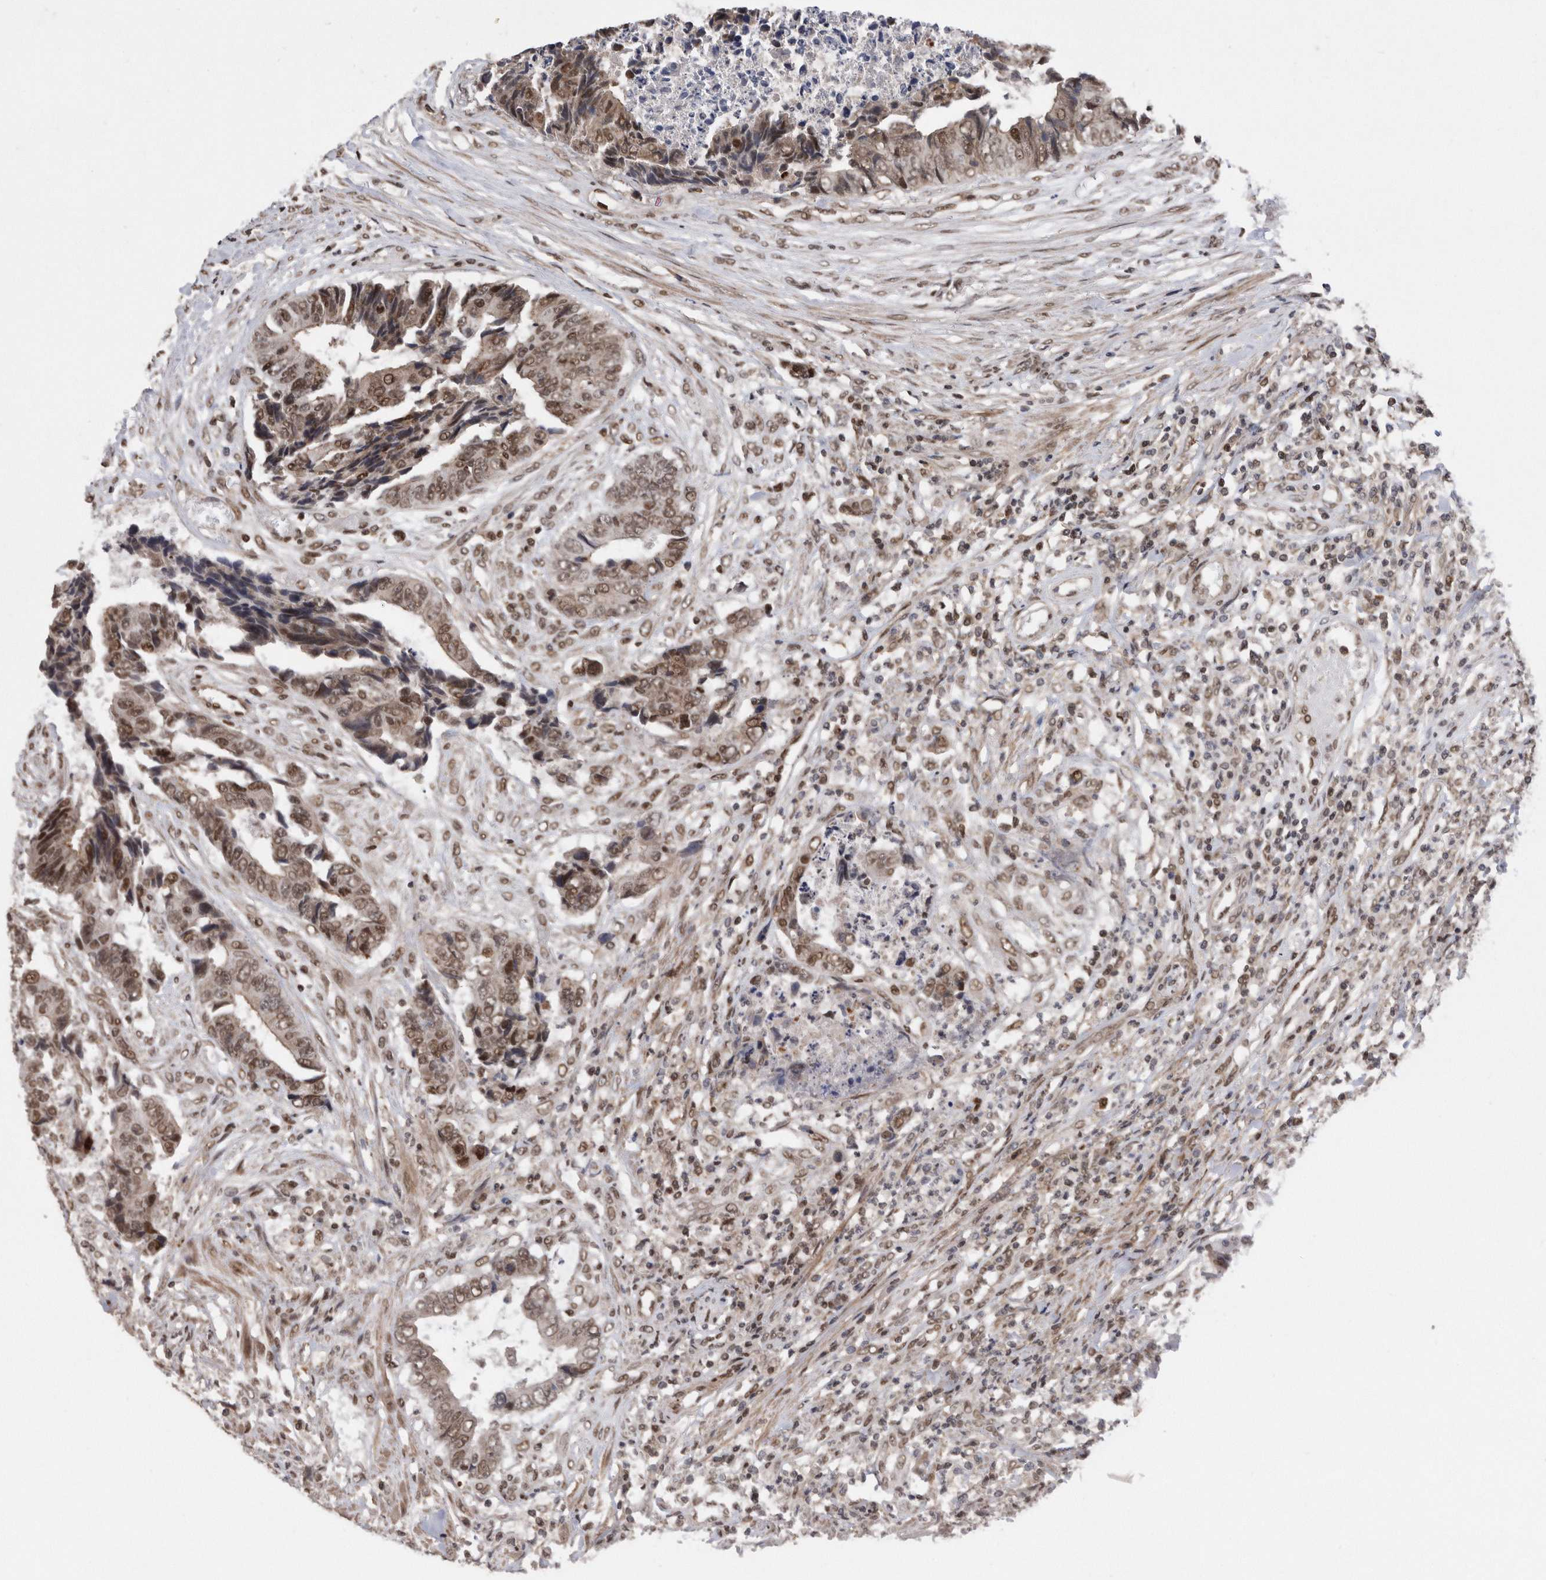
{"staining": {"intensity": "moderate", "quantity": ">75%", "location": "nuclear"}, "tissue": "colorectal cancer", "cell_type": "Tumor cells", "image_type": "cancer", "snomed": [{"axis": "morphology", "description": "Adenocarcinoma, NOS"}, {"axis": "topography", "description": "Rectum"}], "caption": "A histopathology image of colorectal adenocarcinoma stained for a protein shows moderate nuclear brown staining in tumor cells.", "gene": "TDRD3", "patient": {"sex": "male", "age": 84}}